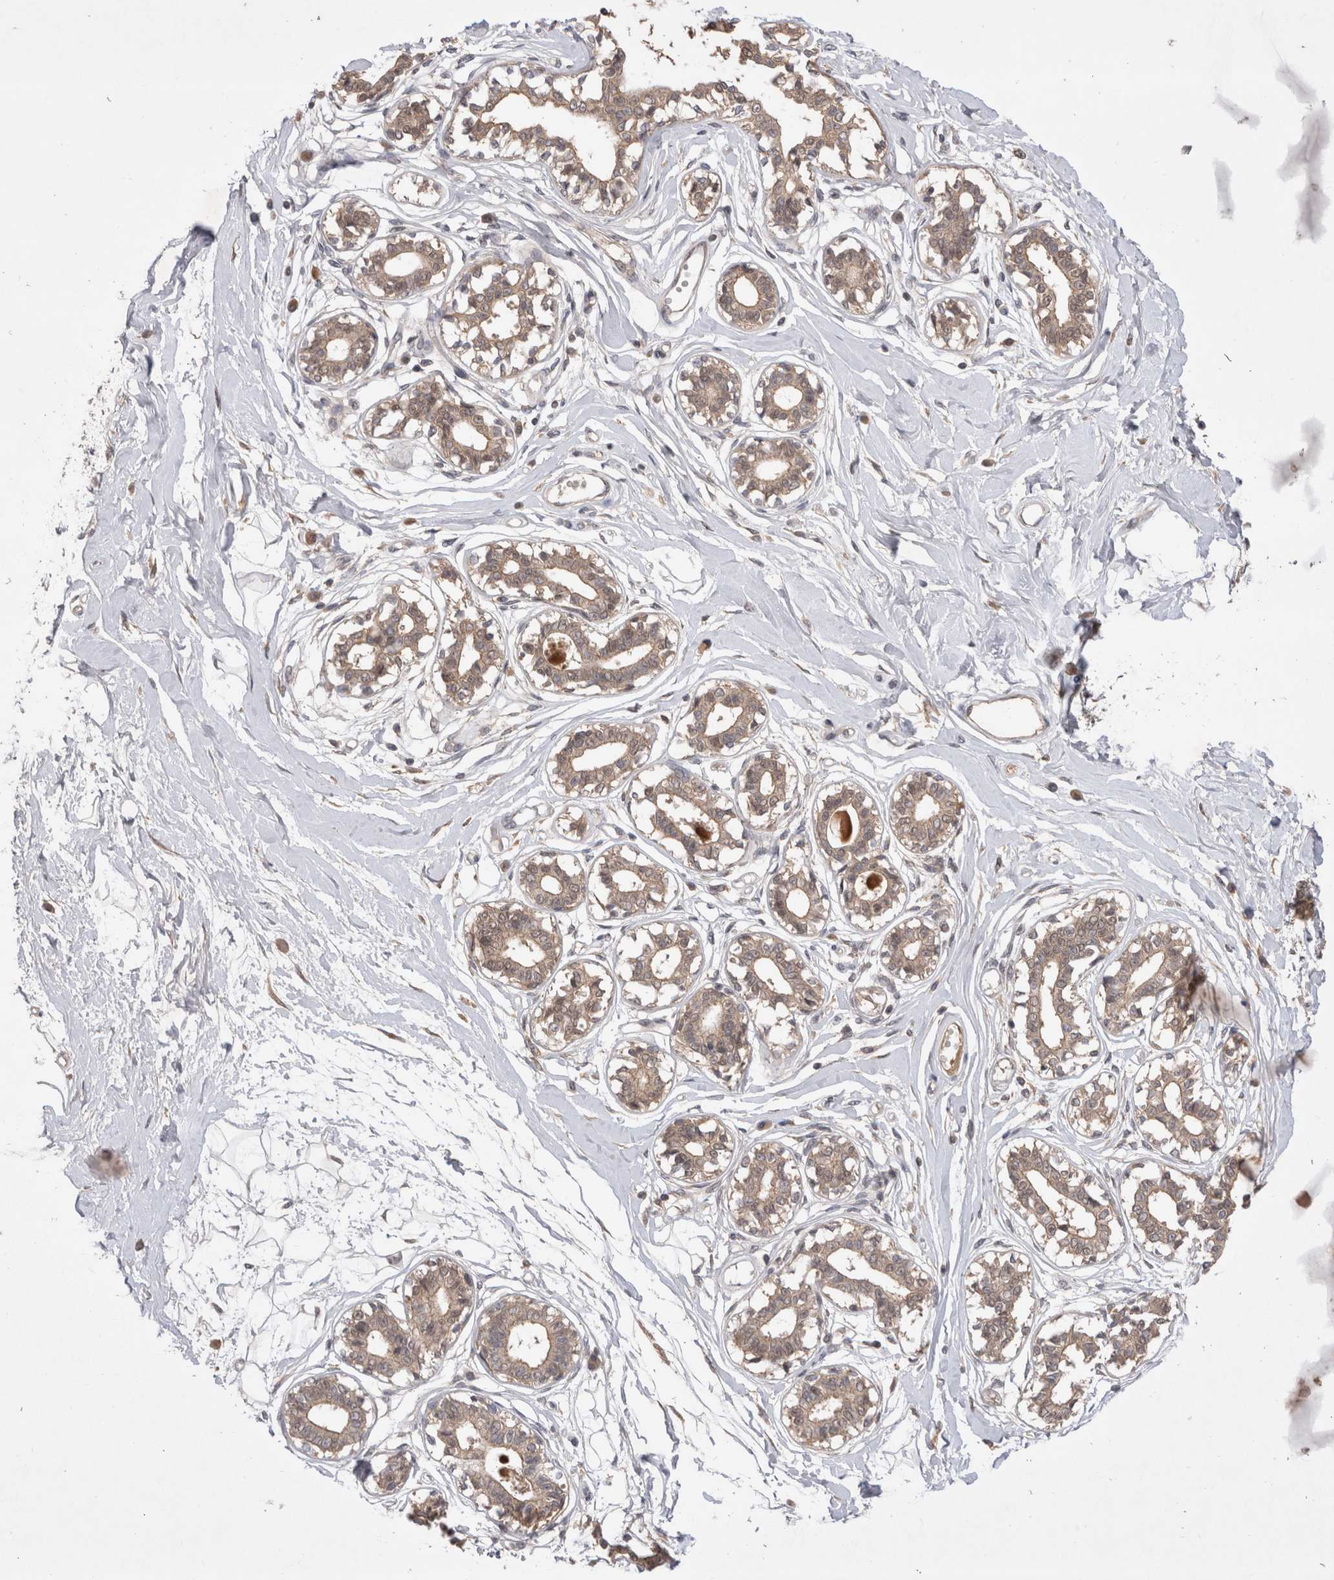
{"staining": {"intensity": "negative", "quantity": "none", "location": "none"}, "tissue": "breast", "cell_type": "Adipocytes", "image_type": "normal", "snomed": [{"axis": "morphology", "description": "Normal tissue, NOS"}, {"axis": "topography", "description": "Breast"}], "caption": "The histopathology image exhibits no significant expression in adipocytes of breast.", "gene": "PLEKHM1", "patient": {"sex": "female", "age": 45}}